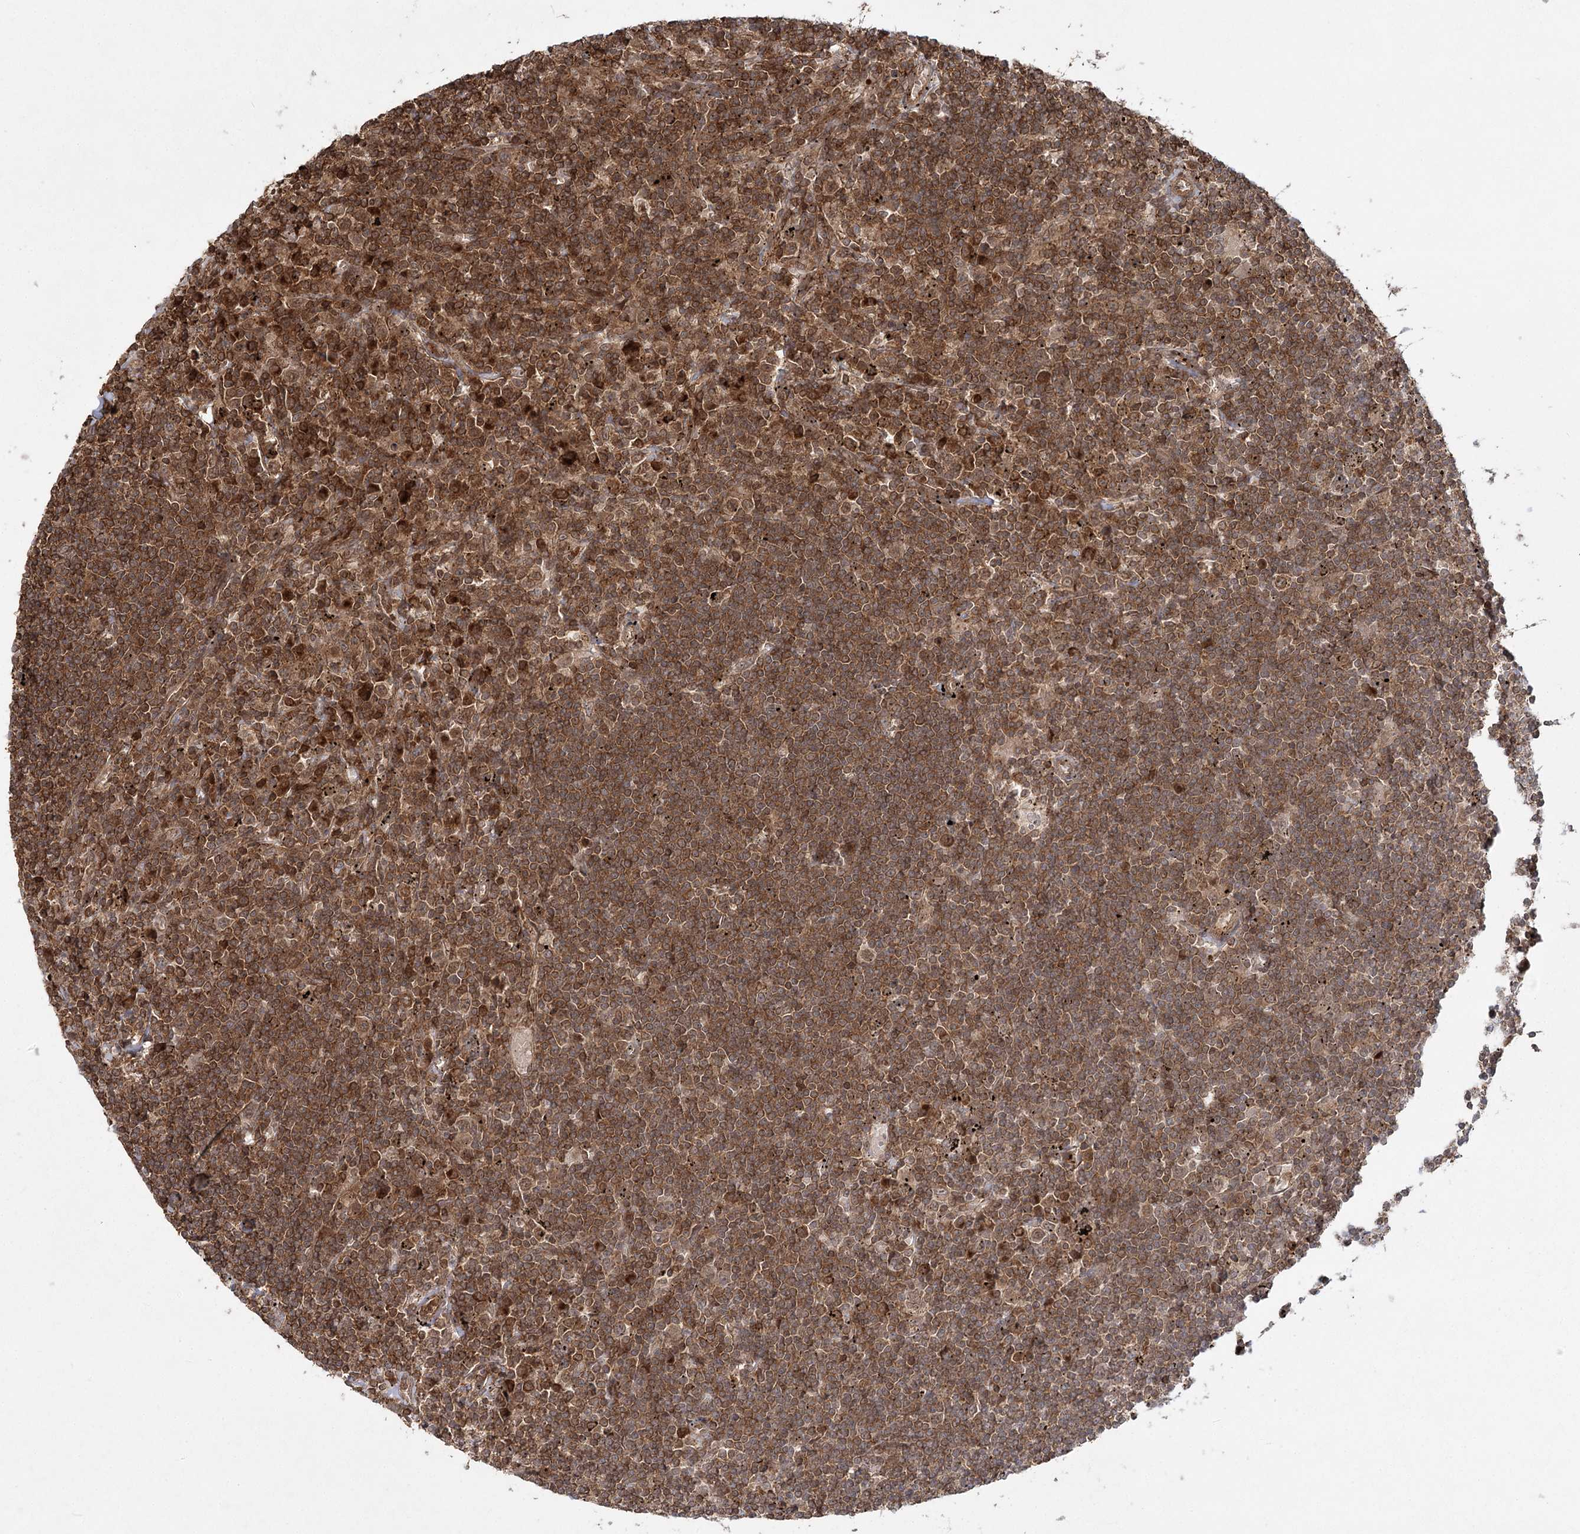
{"staining": {"intensity": "moderate", "quantity": ">75%", "location": "cytoplasmic/membranous"}, "tissue": "lymphoma", "cell_type": "Tumor cells", "image_type": "cancer", "snomed": [{"axis": "morphology", "description": "Malignant lymphoma, non-Hodgkin's type, Low grade"}, {"axis": "topography", "description": "Spleen"}], "caption": "Immunohistochemical staining of low-grade malignant lymphoma, non-Hodgkin's type shows medium levels of moderate cytoplasmic/membranous protein expression in about >75% of tumor cells. (brown staining indicates protein expression, while blue staining denotes nuclei).", "gene": "MDFIC", "patient": {"sex": "male", "age": 76}}